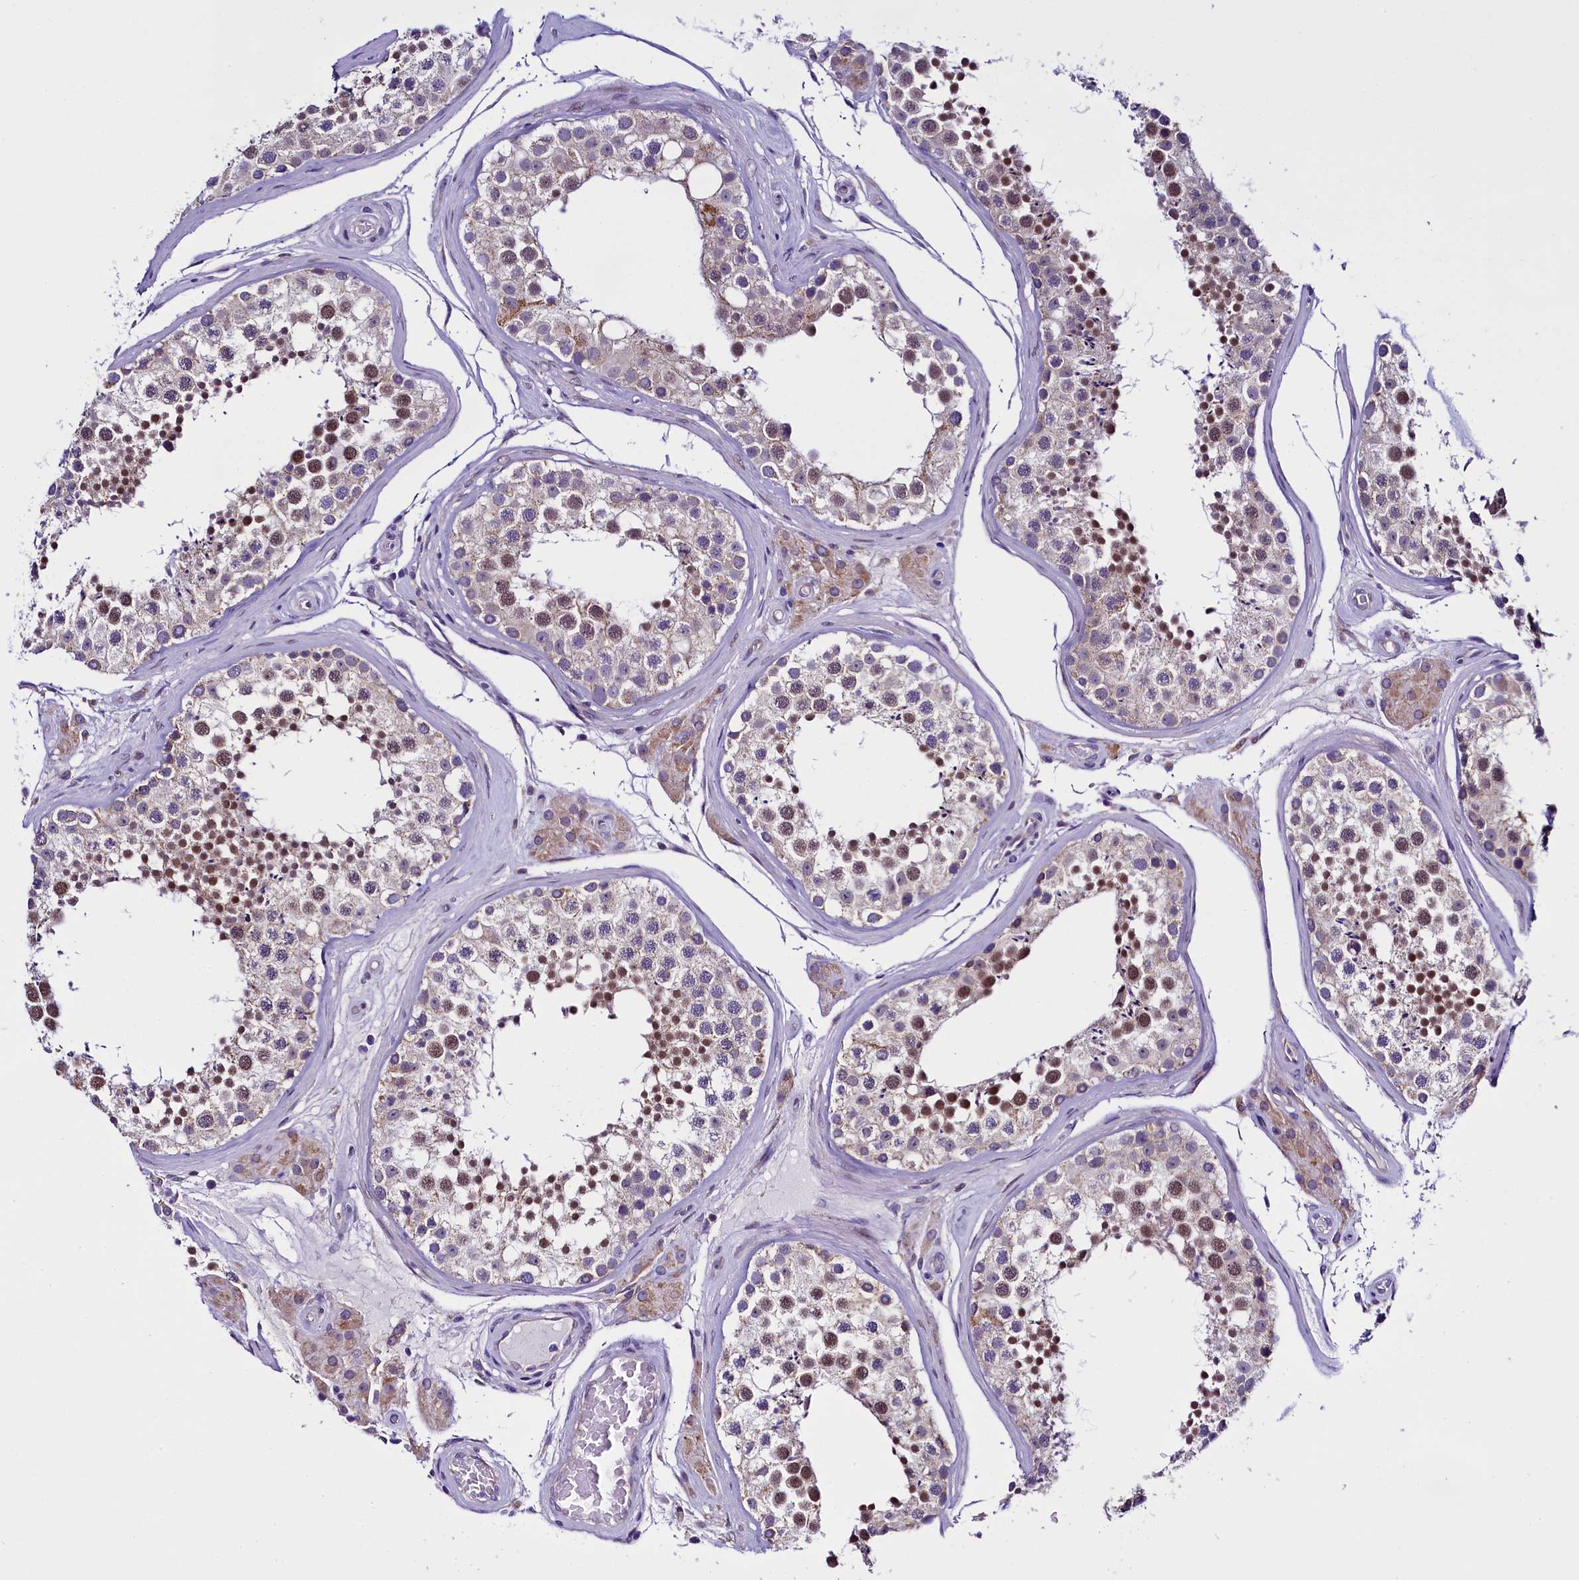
{"staining": {"intensity": "moderate", "quantity": "25%-75%", "location": "nuclear"}, "tissue": "testis", "cell_type": "Cells in seminiferous ducts", "image_type": "normal", "snomed": [{"axis": "morphology", "description": "Normal tissue, NOS"}, {"axis": "topography", "description": "Testis"}], "caption": "Brown immunohistochemical staining in normal testis exhibits moderate nuclear expression in approximately 25%-75% of cells in seminiferous ducts. (DAB IHC with brightfield microscopy, high magnification).", "gene": "UACA", "patient": {"sex": "male", "age": 46}}